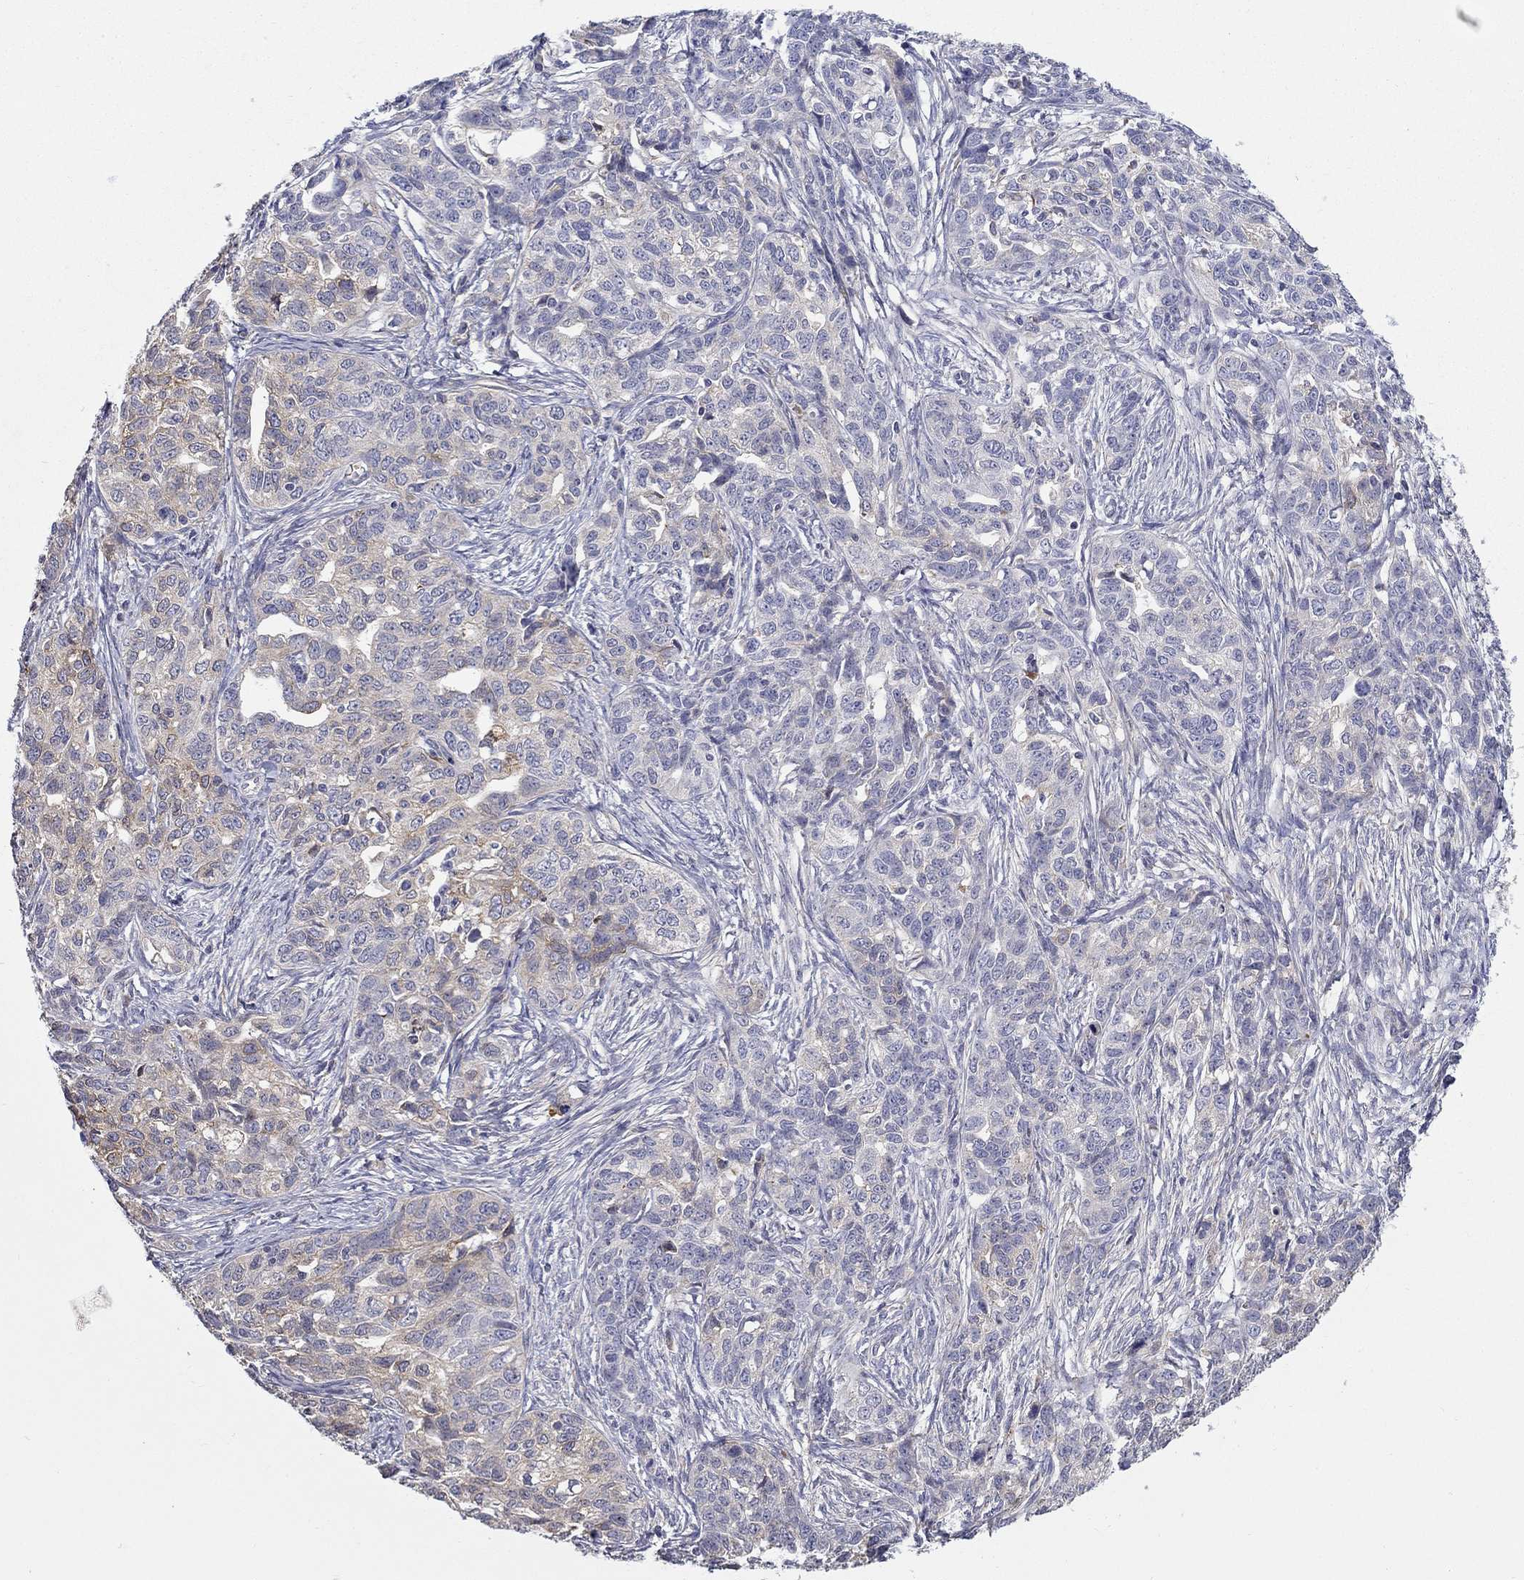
{"staining": {"intensity": "negative", "quantity": "none", "location": "none"}, "tissue": "ovarian cancer", "cell_type": "Tumor cells", "image_type": "cancer", "snomed": [{"axis": "morphology", "description": "Cystadenocarcinoma, serous, NOS"}, {"axis": "topography", "description": "Ovary"}], "caption": "Tumor cells are negative for protein expression in human ovarian cancer.", "gene": "QRFPR", "patient": {"sex": "female", "age": 71}}